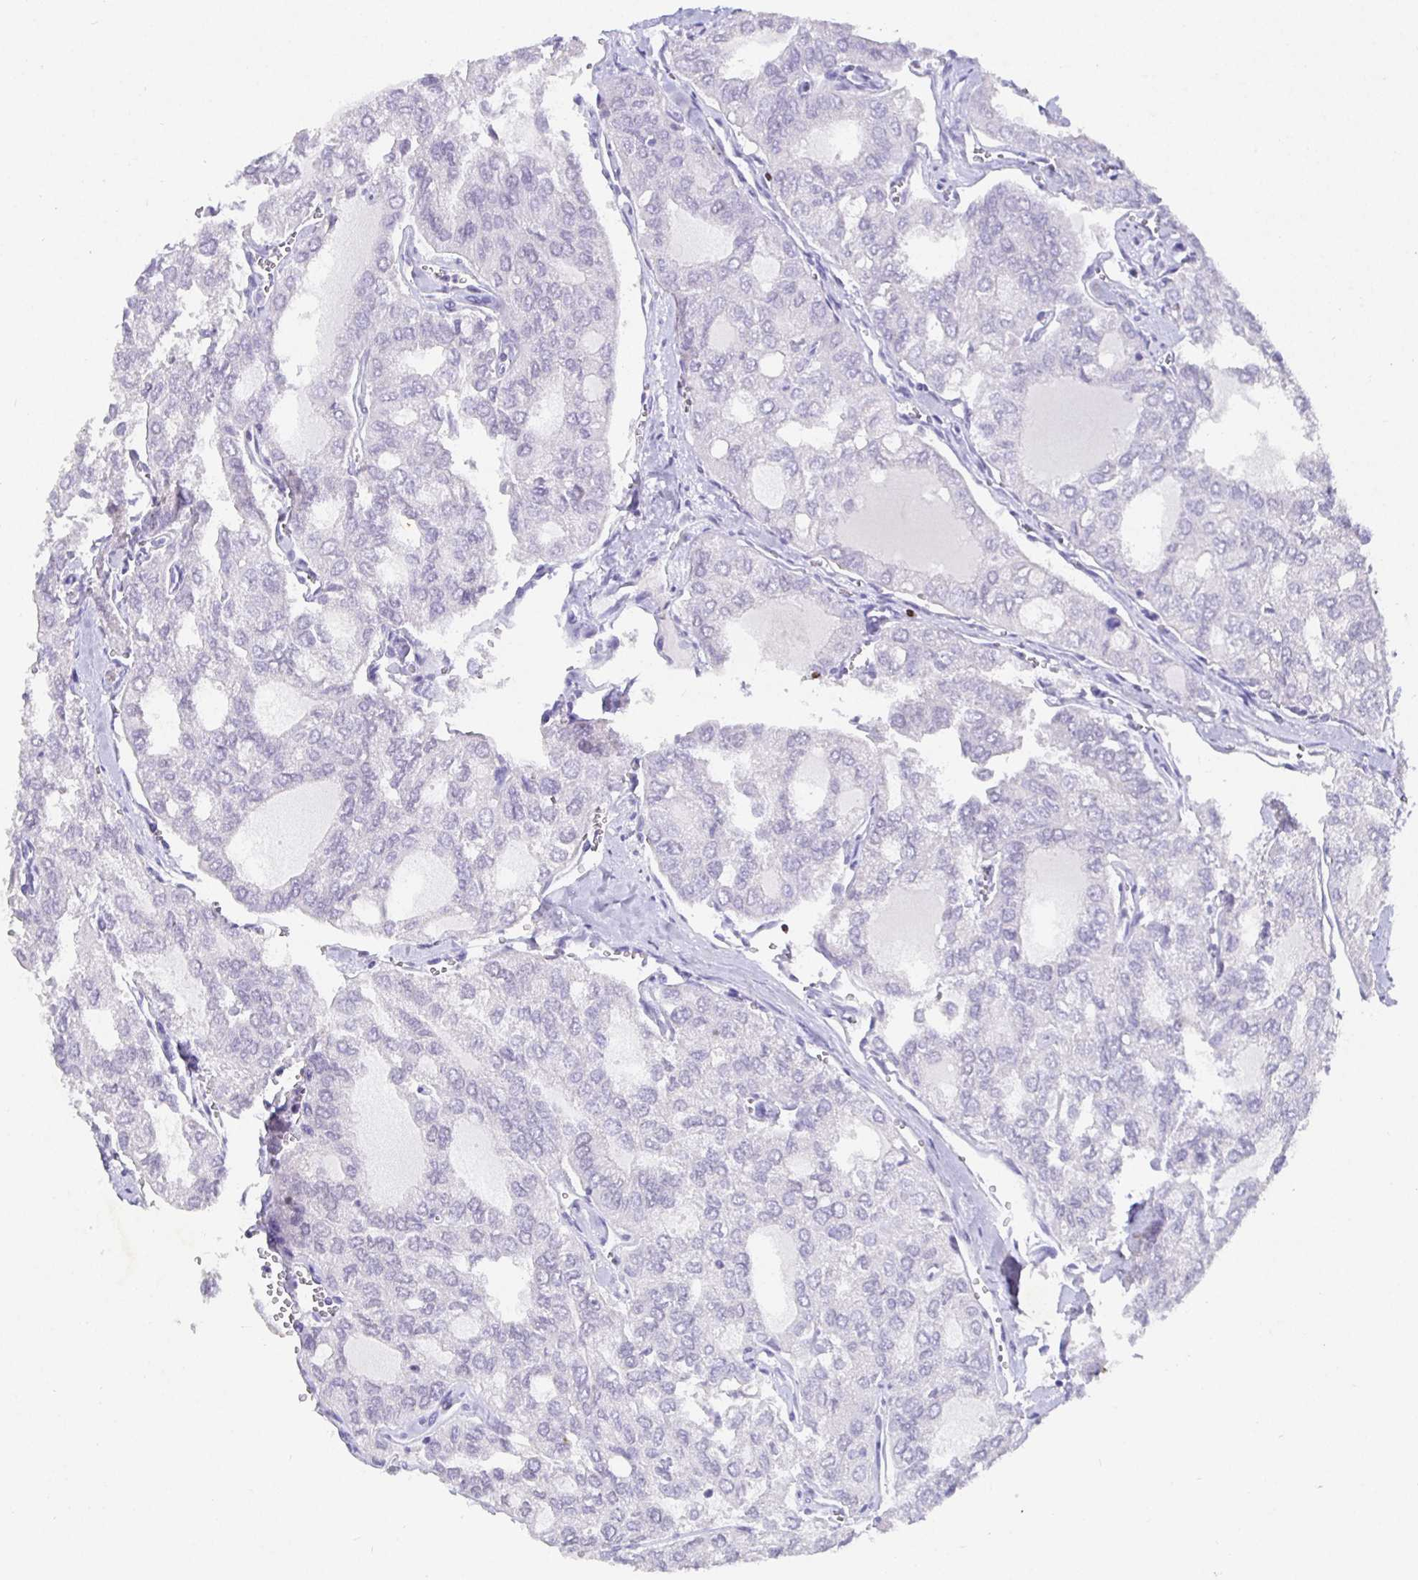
{"staining": {"intensity": "negative", "quantity": "none", "location": "none"}, "tissue": "thyroid cancer", "cell_type": "Tumor cells", "image_type": "cancer", "snomed": [{"axis": "morphology", "description": "Follicular adenoma carcinoma, NOS"}, {"axis": "topography", "description": "Thyroid gland"}], "caption": "This is an IHC histopathology image of human thyroid cancer (follicular adenoma carcinoma). There is no staining in tumor cells.", "gene": "SATB1", "patient": {"sex": "male", "age": 75}}